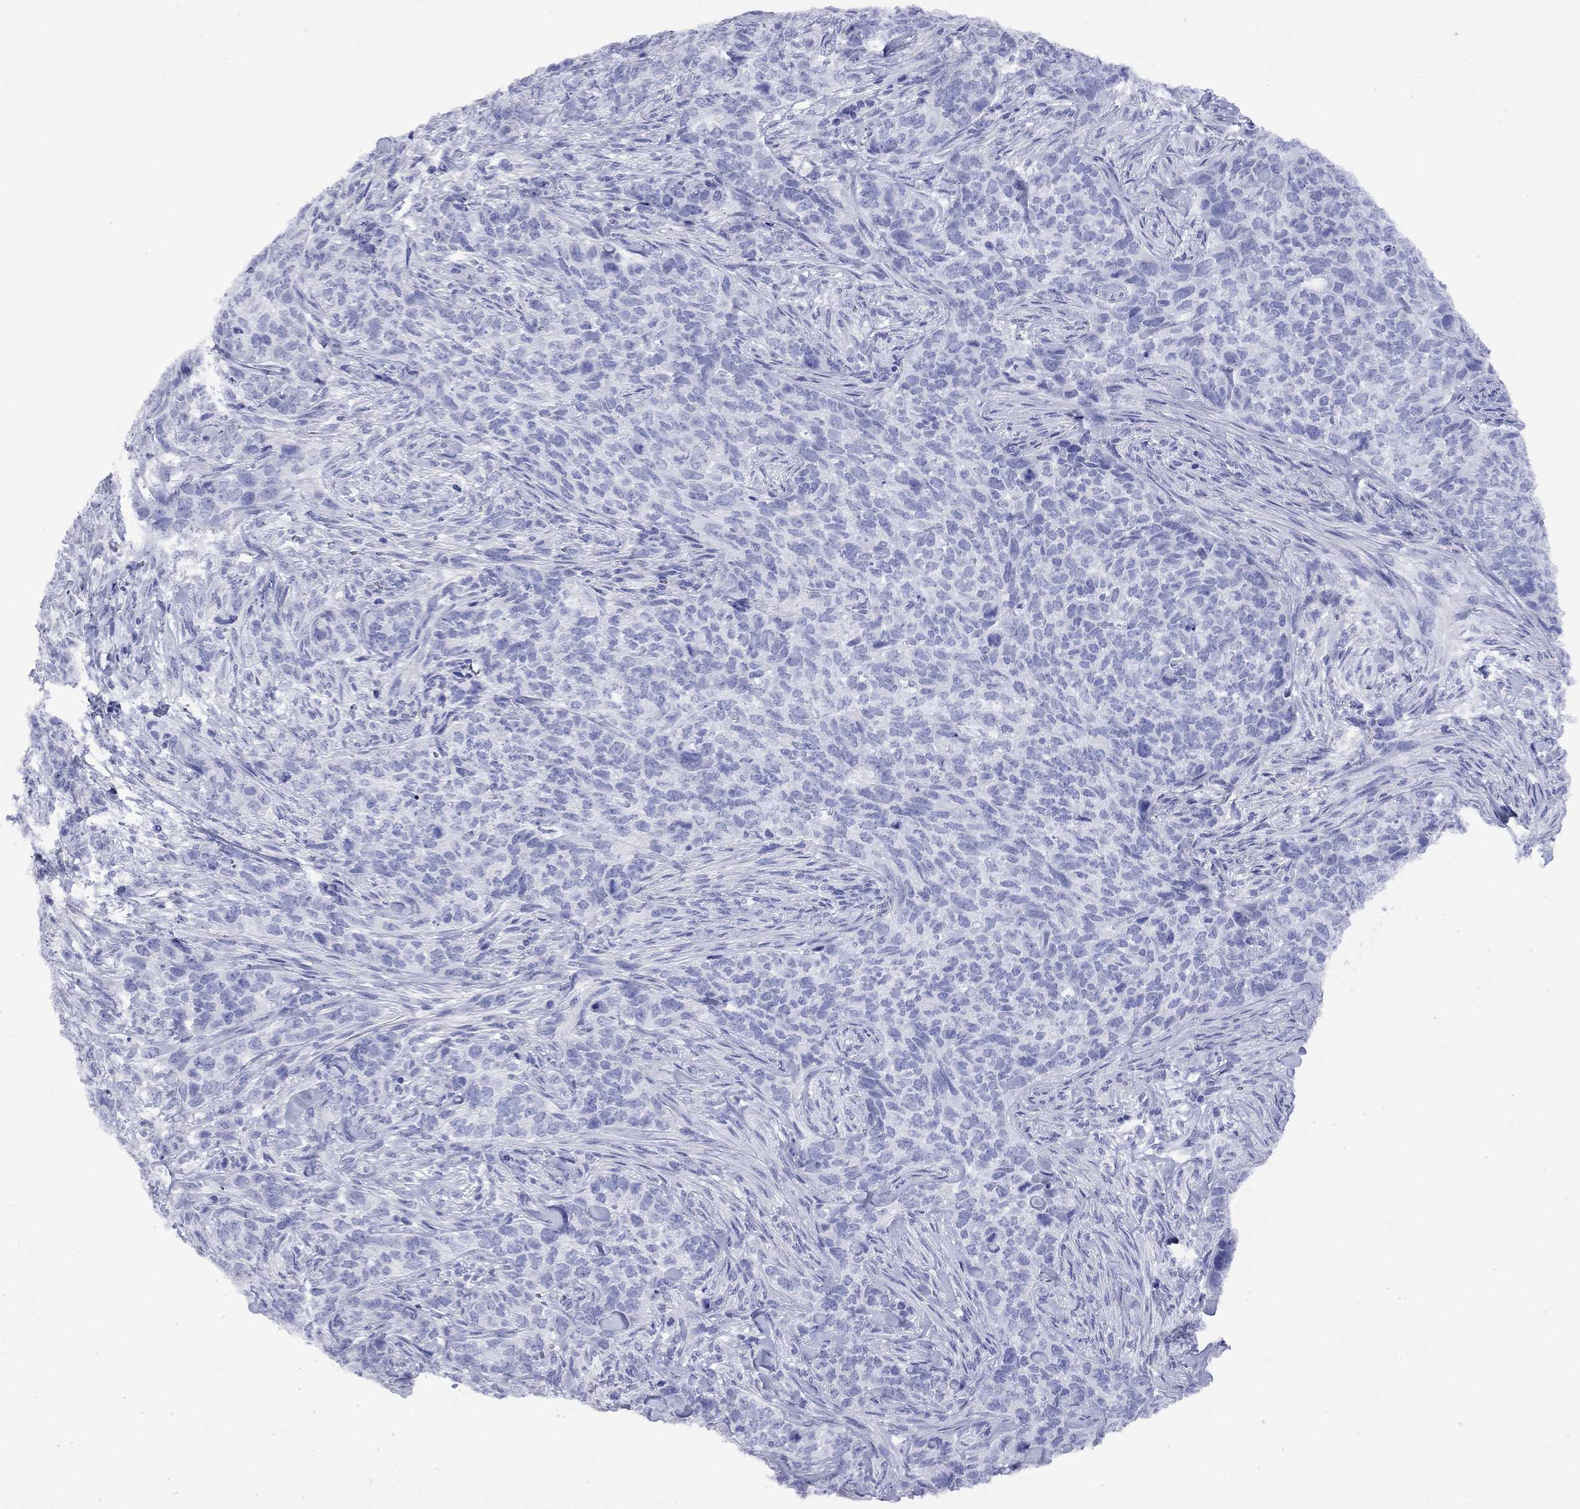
{"staining": {"intensity": "negative", "quantity": "none", "location": "none"}, "tissue": "skin cancer", "cell_type": "Tumor cells", "image_type": "cancer", "snomed": [{"axis": "morphology", "description": "Basal cell carcinoma"}, {"axis": "topography", "description": "Skin"}], "caption": "Immunohistochemistry of human skin basal cell carcinoma demonstrates no staining in tumor cells.", "gene": "FIGLA", "patient": {"sex": "female", "age": 69}}